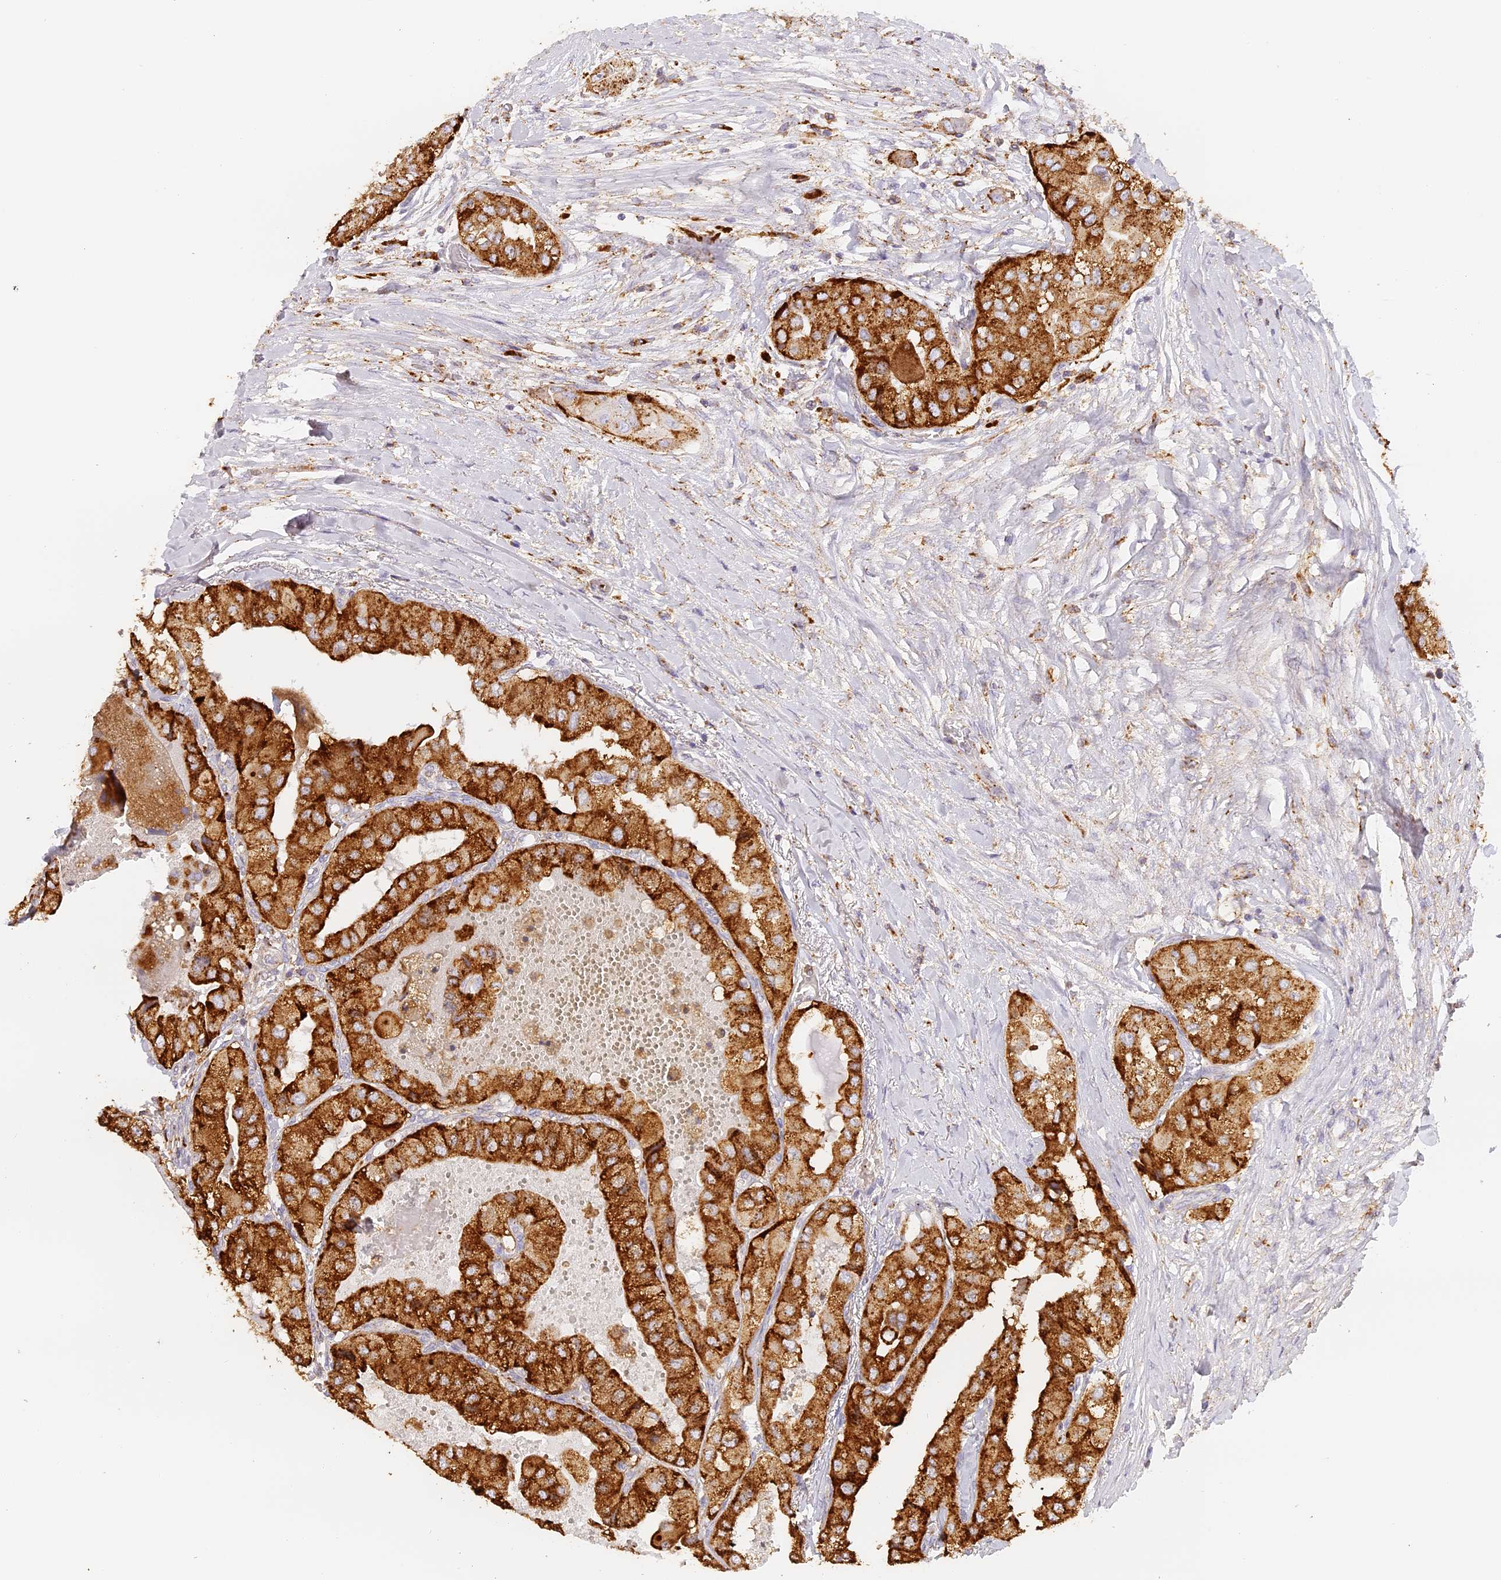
{"staining": {"intensity": "strong", "quantity": ">75%", "location": "cytoplasmic/membranous"}, "tissue": "thyroid cancer", "cell_type": "Tumor cells", "image_type": "cancer", "snomed": [{"axis": "morphology", "description": "Papillary adenocarcinoma, NOS"}, {"axis": "topography", "description": "Thyroid gland"}], "caption": "Protein expression analysis of human thyroid cancer (papillary adenocarcinoma) reveals strong cytoplasmic/membranous expression in about >75% of tumor cells.", "gene": "LAMP2", "patient": {"sex": "female", "age": 59}}